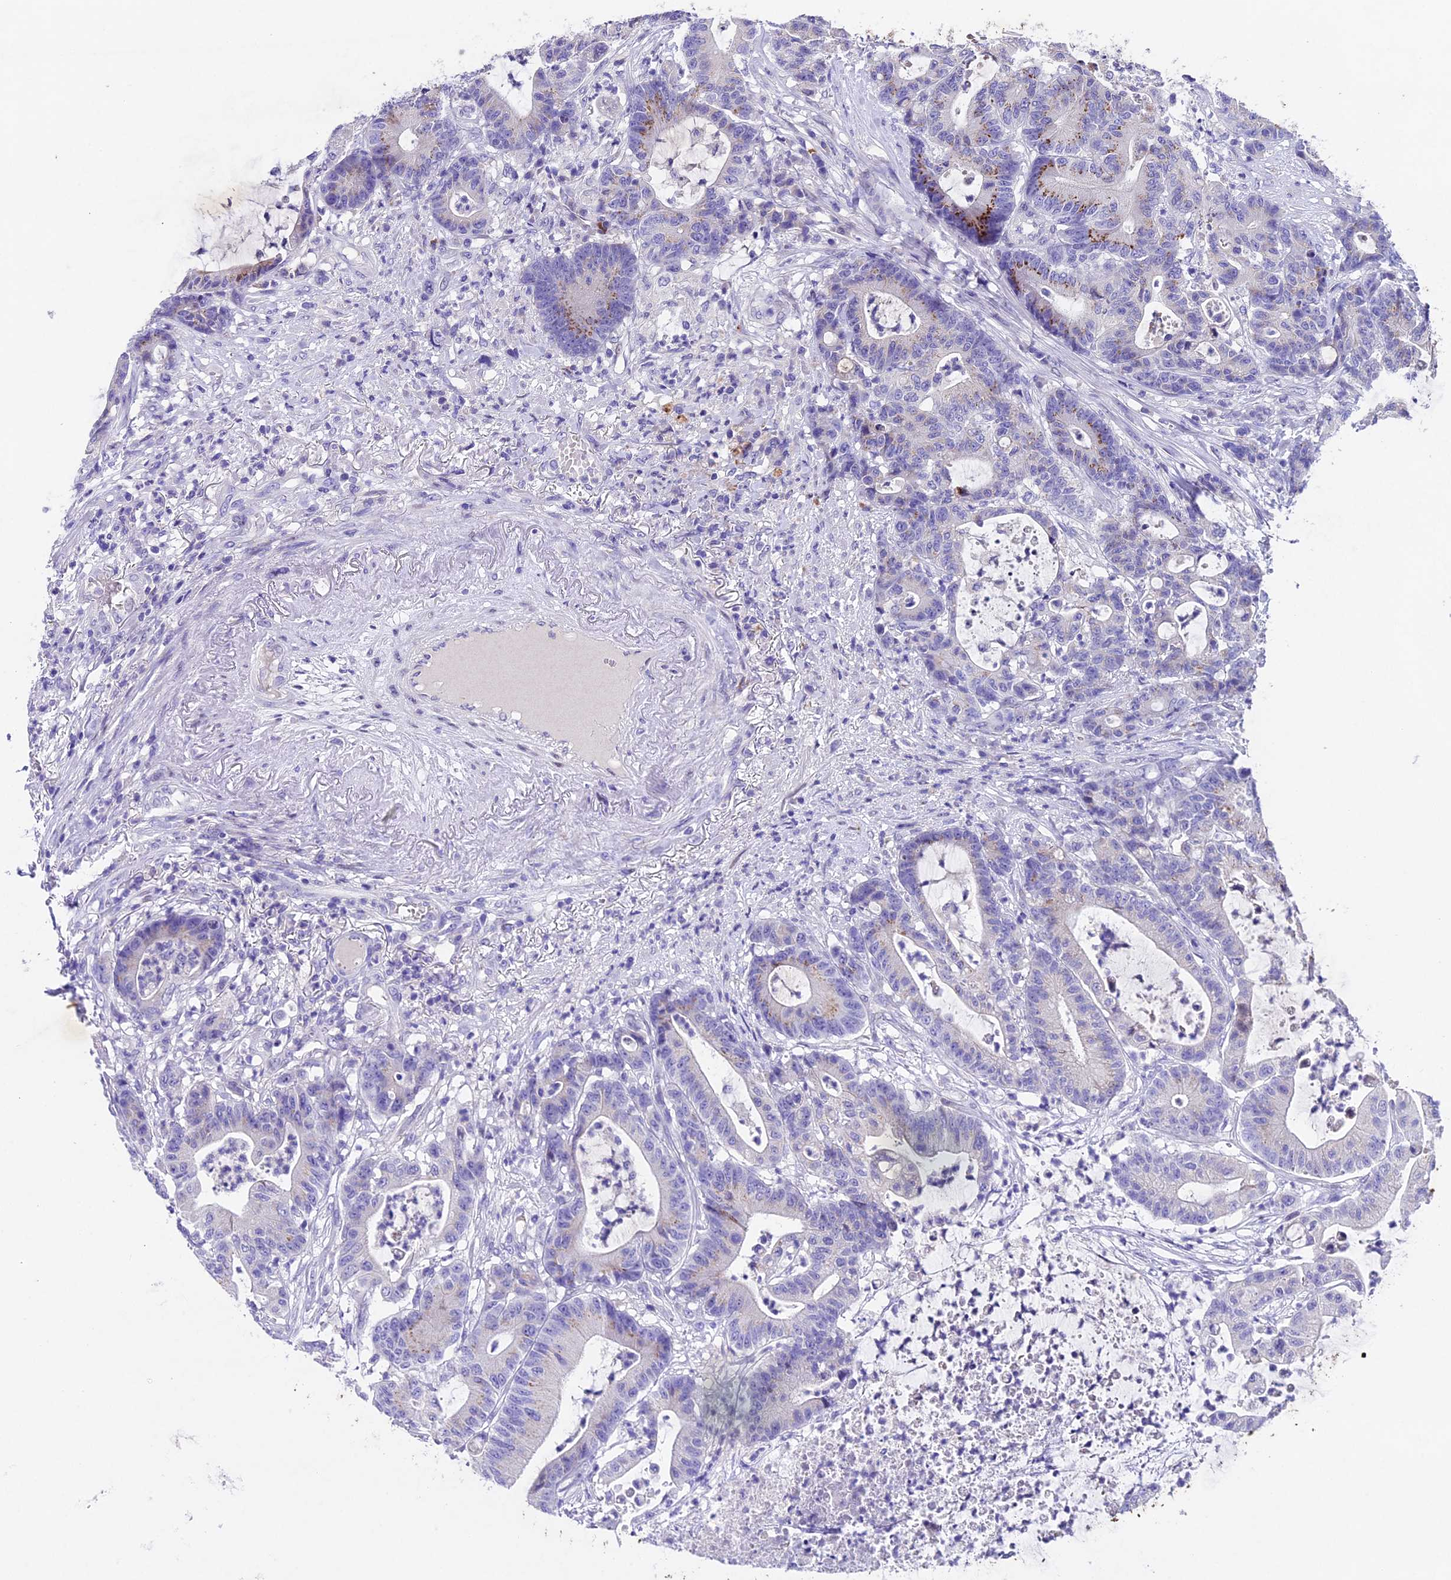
{"staining": {"intensity": "negative", "quantity": "none", "location": "none"}, "tissue": "colorectal cancer", "cell_type": "Tumor cells", "image_type": "cancer", "snomed": [{"axis": "morphology", "description": "Adenocarcinoma, NOS"}, {"axis": "topography", "description": "Colon"}], "caption": "Histopathology image shows no protein staining in tumor cells of colorectal cancer (adenocarcinoma) tissue.", "gene": "IFT140", "patient": {"sex": "female", "age": 84}}